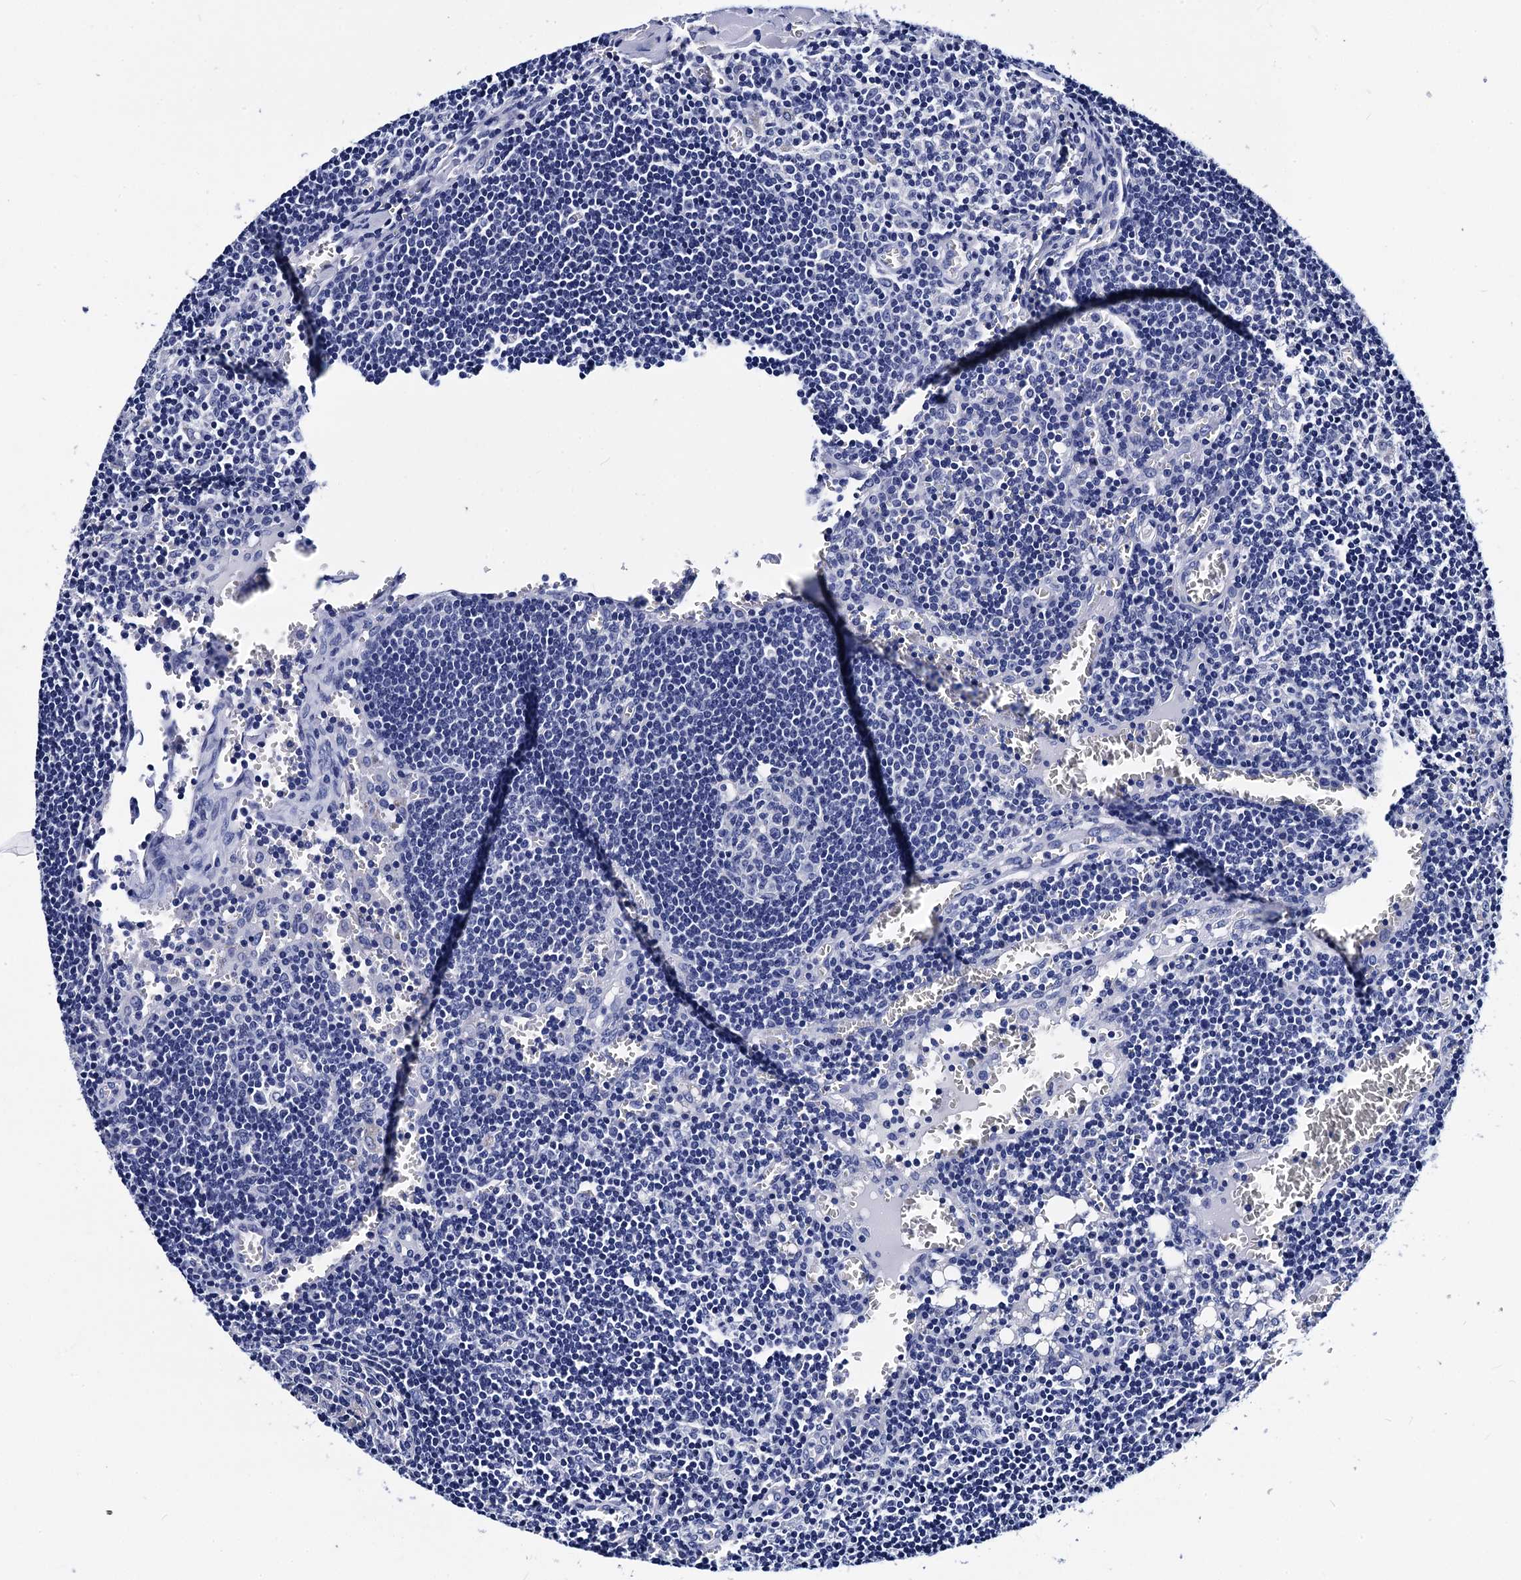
{"staining": {"intensity": "negative", "quantity": "none", "location": "none"}, "tissue": "lymph node", "cell_type": "Germinal center cells", "image_type": "normal", "snomed": [{"axis": "morphology", "description": "Normal tissue, NOS"}, {"axis": "topography", "description": "Lymph node"}], "caption": "Immunohistochemistry image of unremarkable lymph node: human lymph node stained with DAB shows no significant protein positivity in germinal center cells. The staining is performed using DAB brown chromogen with nuclei counter-stained in using hematoxylin.", "gene": "MYBPC3", "patient": {"sex": "female", "age": 73}}